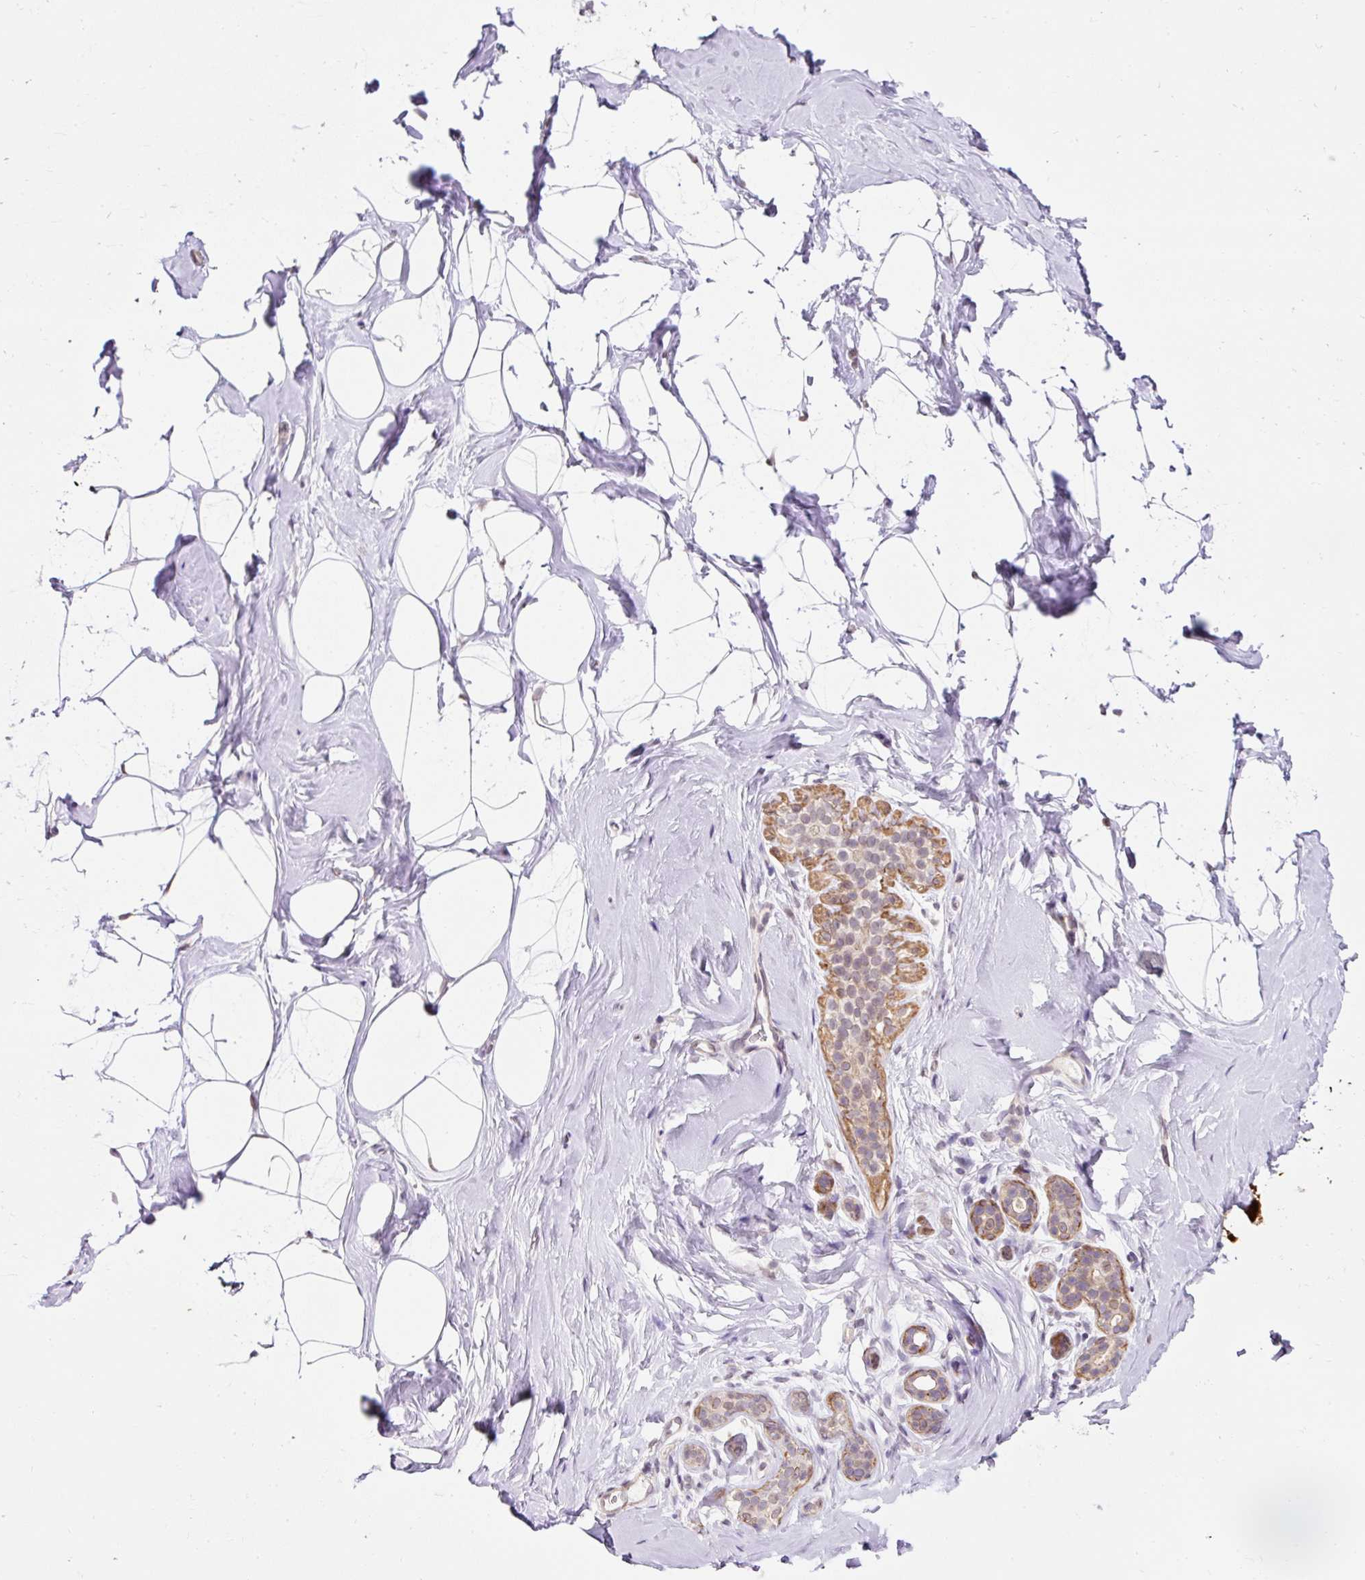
{"staining": {"intensity": "negative", "quantity": "none", "location": "none"}, "tissue": "breast", "cell_type": "Adipocytes", "image_type": "normal", "snomed": [{"axis": "morphology", "description": "Normal tissue, NOS"}, {"axis": "topography", "description": "Breast"}], "caption": "A high-resolution histopathology image shows immunohistochemistry (IHC) staining of normal breast, which shows no significant staining in adipocytes. Nuclei are stained in blue.", "gene": "ZNF610", "patient": {"sex": "female", "age": 32}}